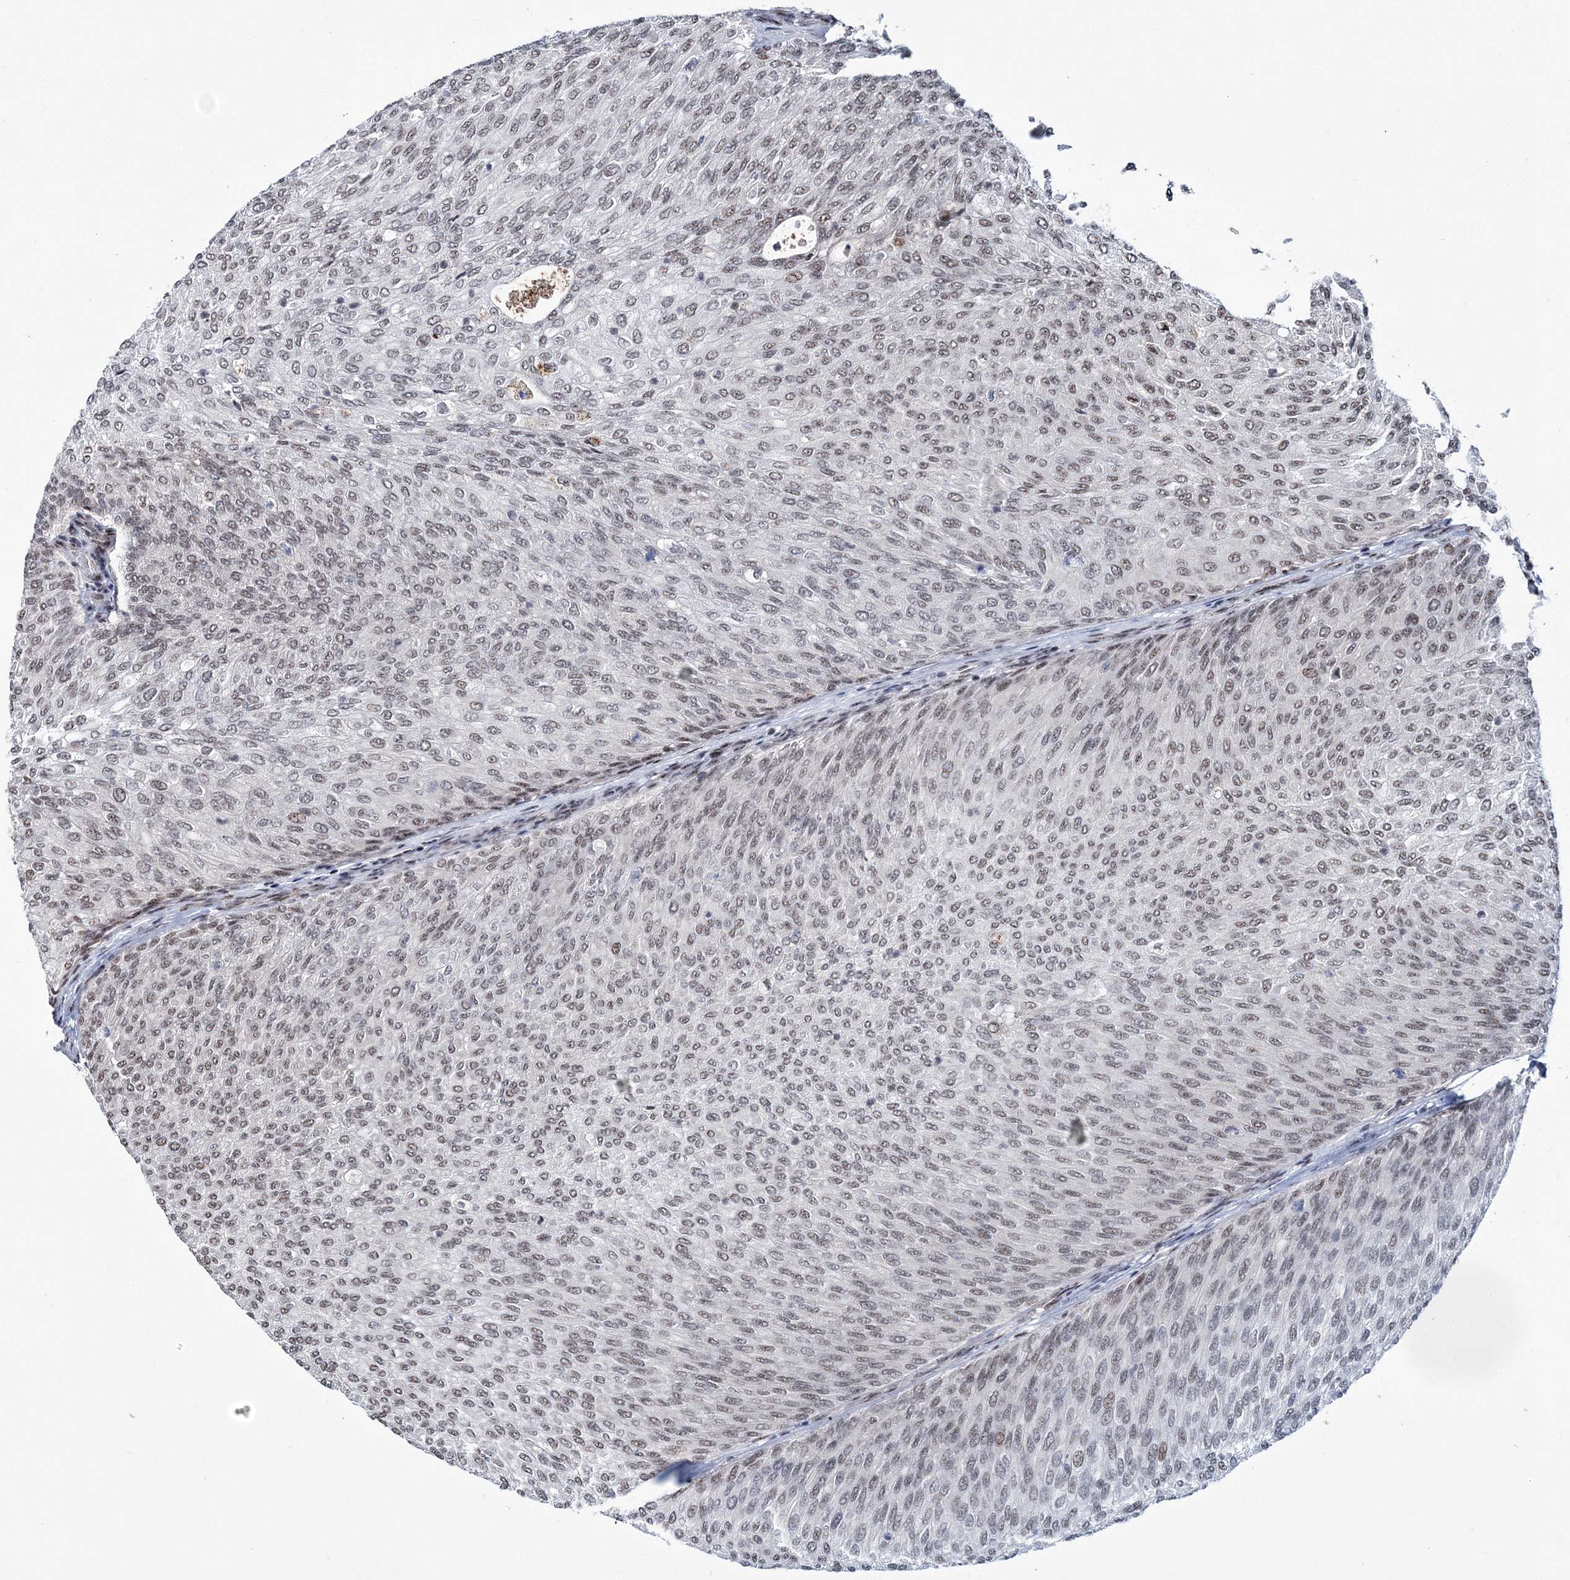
{"staining": {"intensity": "moderate", "quantity": "25%-75%", "location": "nuclear"}, "tissue": "urothelial cancer", "cell_type": "Tumor cells", "image_type": "cancer", "snomed": [{"axis": "morphology", "description": "Urothelial carcinoma, Low grade"}, {"axis": "topography", "description": "Urinary bladder"}], "caption": "A brown stain labels moderate nuclear positivity of a protein in human urothelial carcinoma (low-grade) tumor cells.", "gene": "TATDN2", "patient": {"sex": "female", "age": 79}}